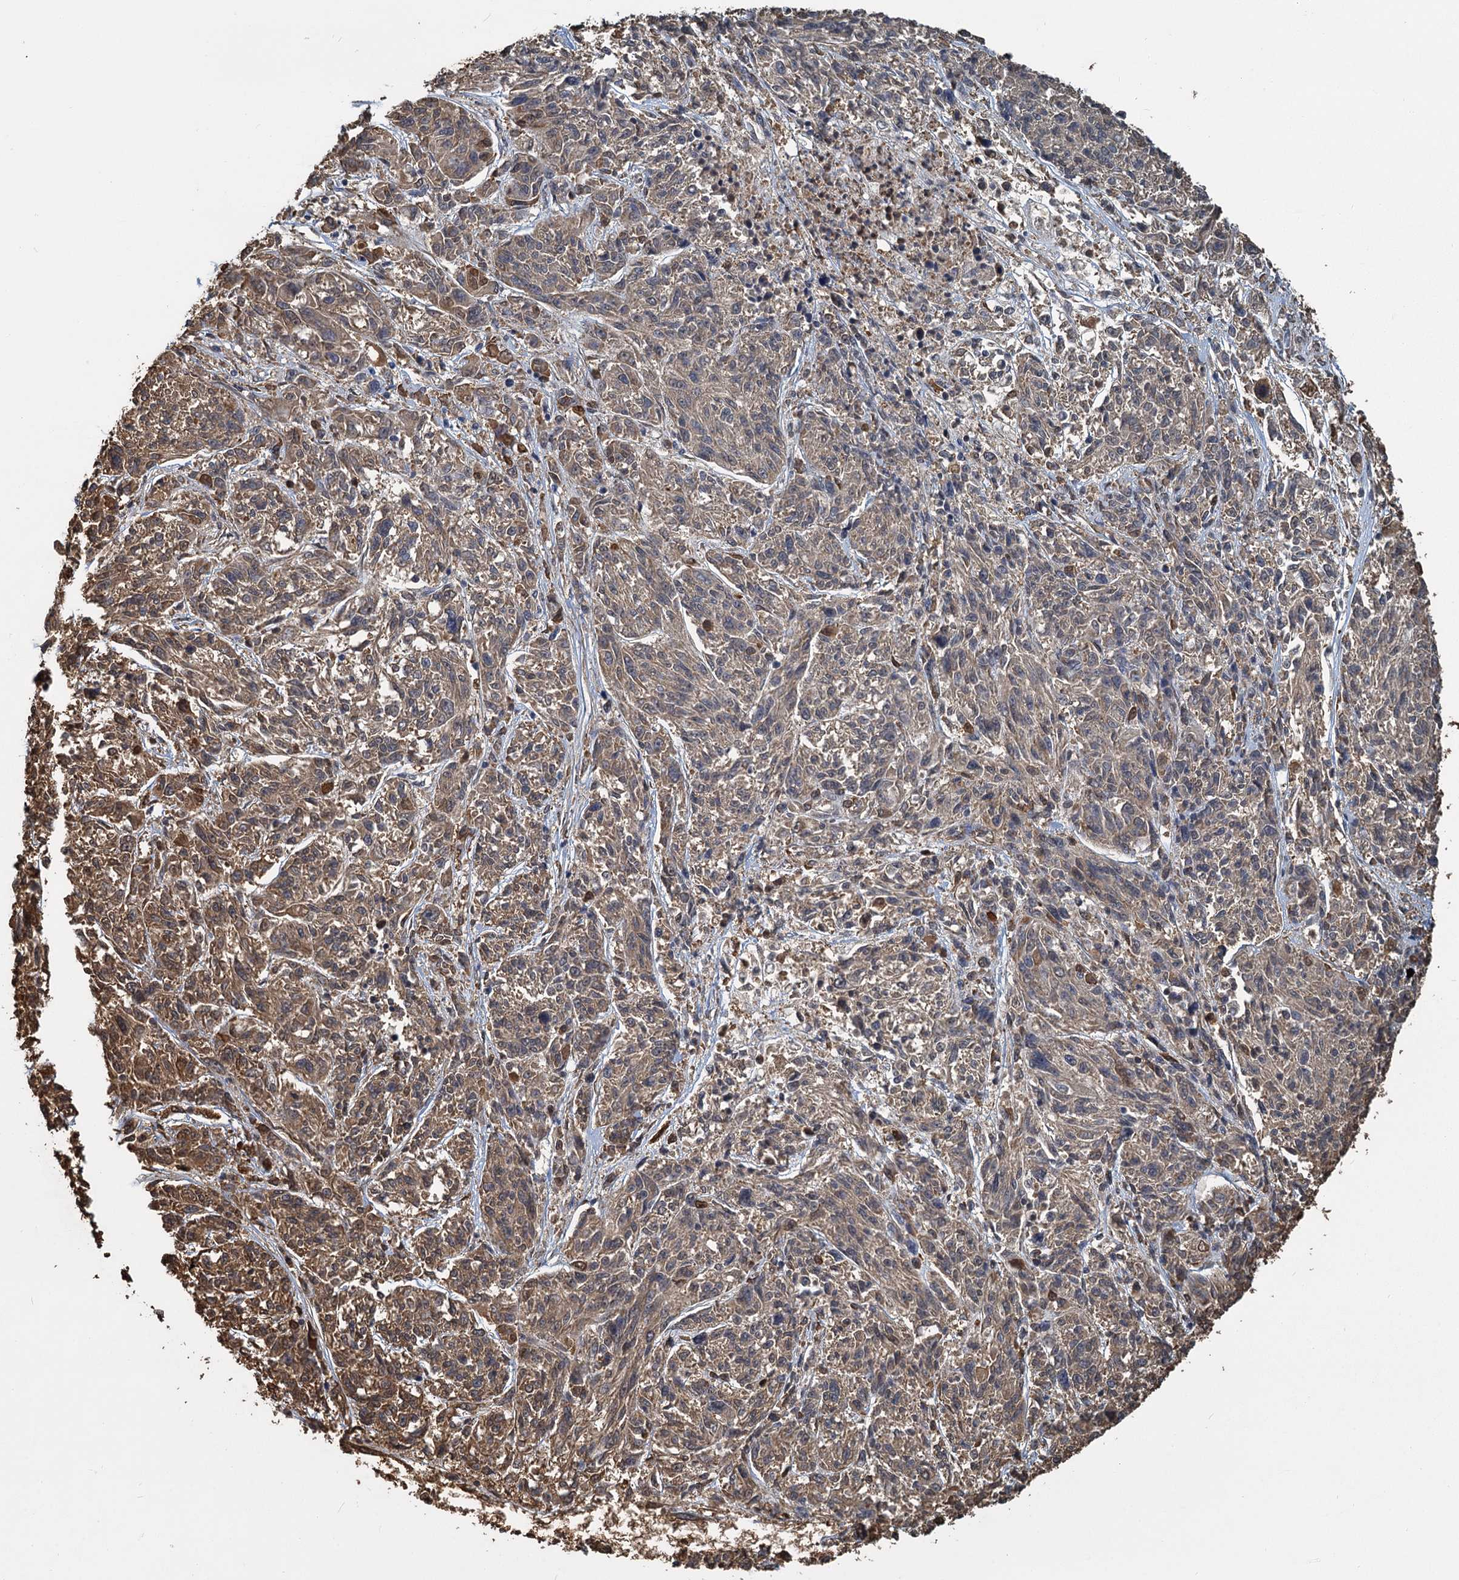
{"staining": {"intensity": "weak", "quantity": ">75%", "location": "cytoplasmic/membranous"}, "tissue": "melanoma", "cell_type": "Tumor cells", "image_type": "cancer", "snomed": [{"axis": "morphology", "description": "Malignant melanoma, NOS"}, {"axis": "topography", "description": "Skin"}], "caption": "Immunohistochemistry (IHC) micrograph of human malignant melanoma stained for a protein (brown), which shows low levels of weak cytoplasmic/membranous positivity in about >75% of tumor cells.", "gene": "S100A6", "patient": {"sex": "male", "age": 53}}